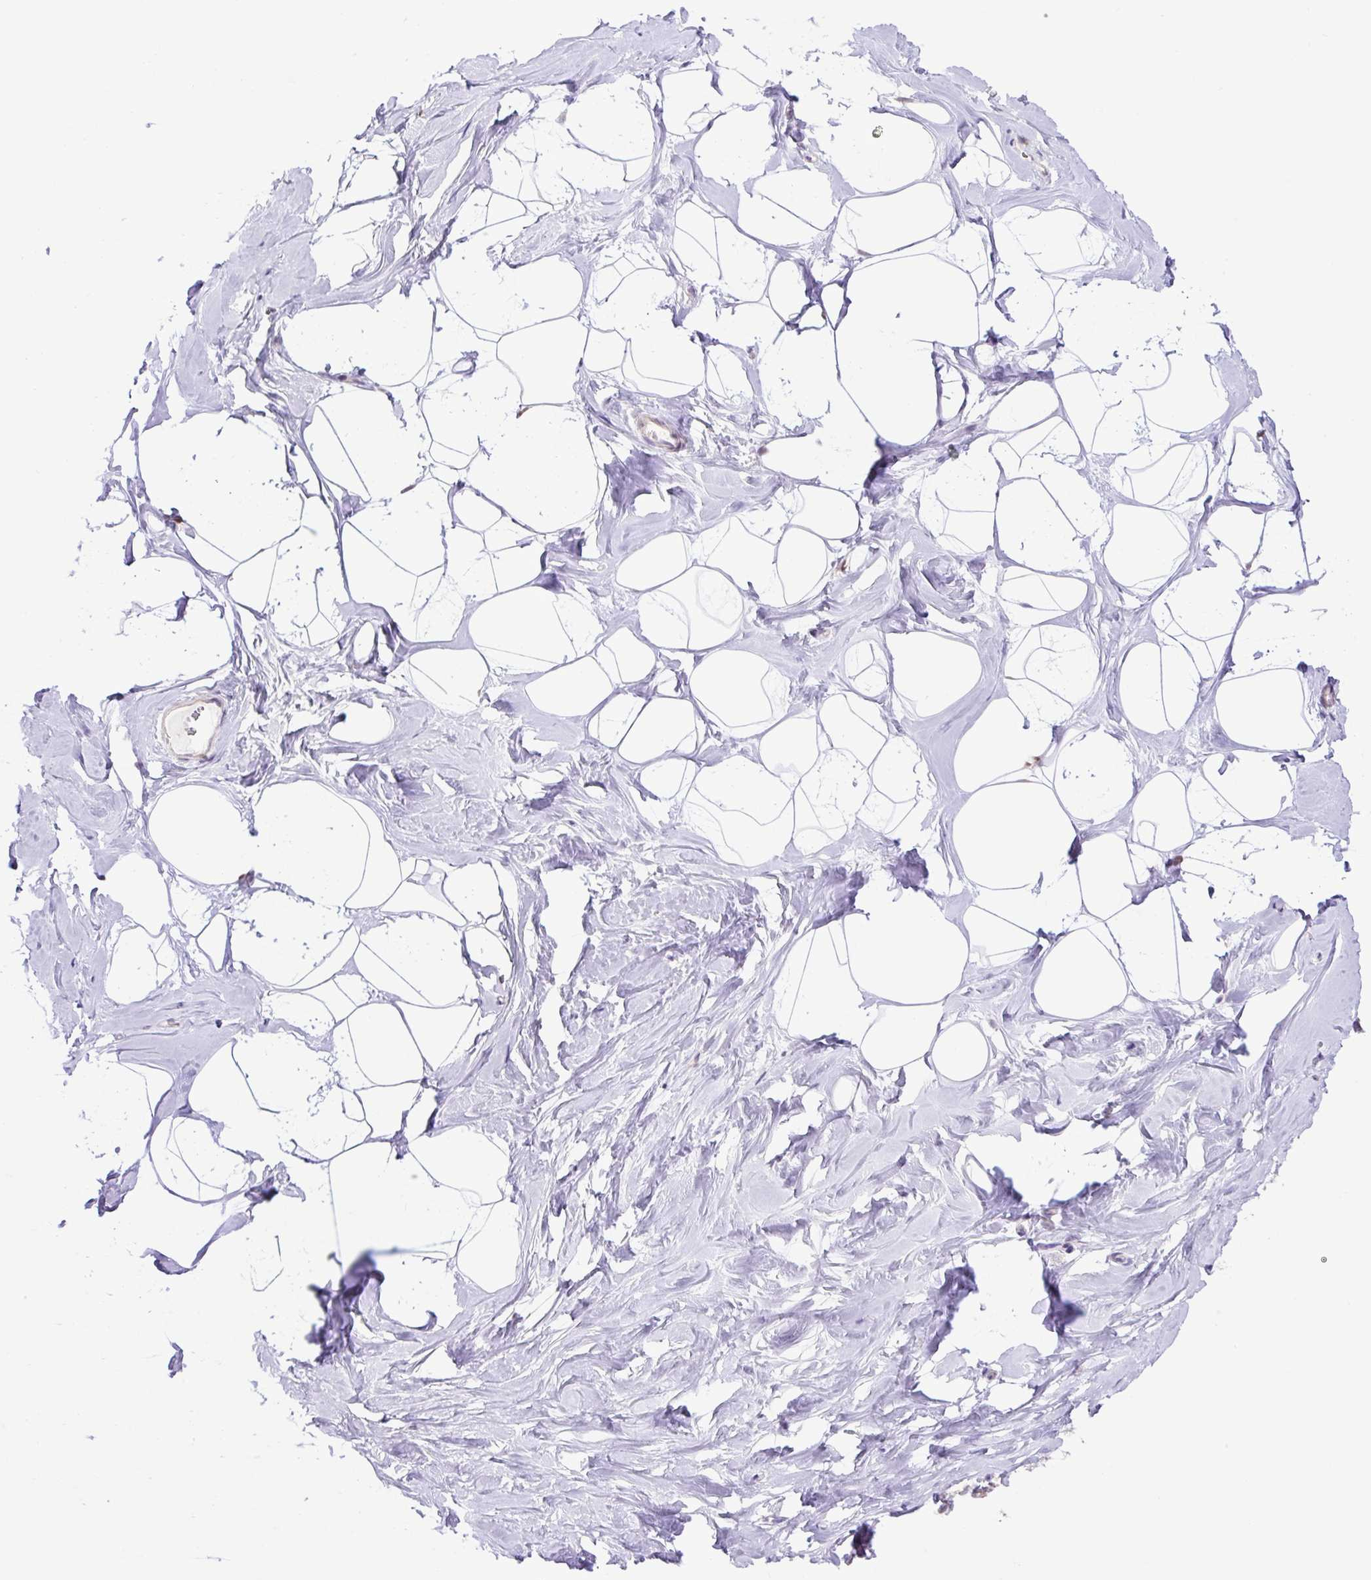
{"staining": {"intensity": "negative", "quantity": "none", "location": "none"}, "tissue": "breast", "cell_type": "Adipocytes", "image_type": "normal", "snomed": [{"axis": "morphology", "description": "Normal tissue, NOS"}, {"axis": "topography", "description": "Breast"}], "caption": "This is an immunohistochemistry histopathology image of benign breast. There is no expression in adipocytes.", "gene": "KPNA1", "patient": {"sex": "female", "age": 32}}